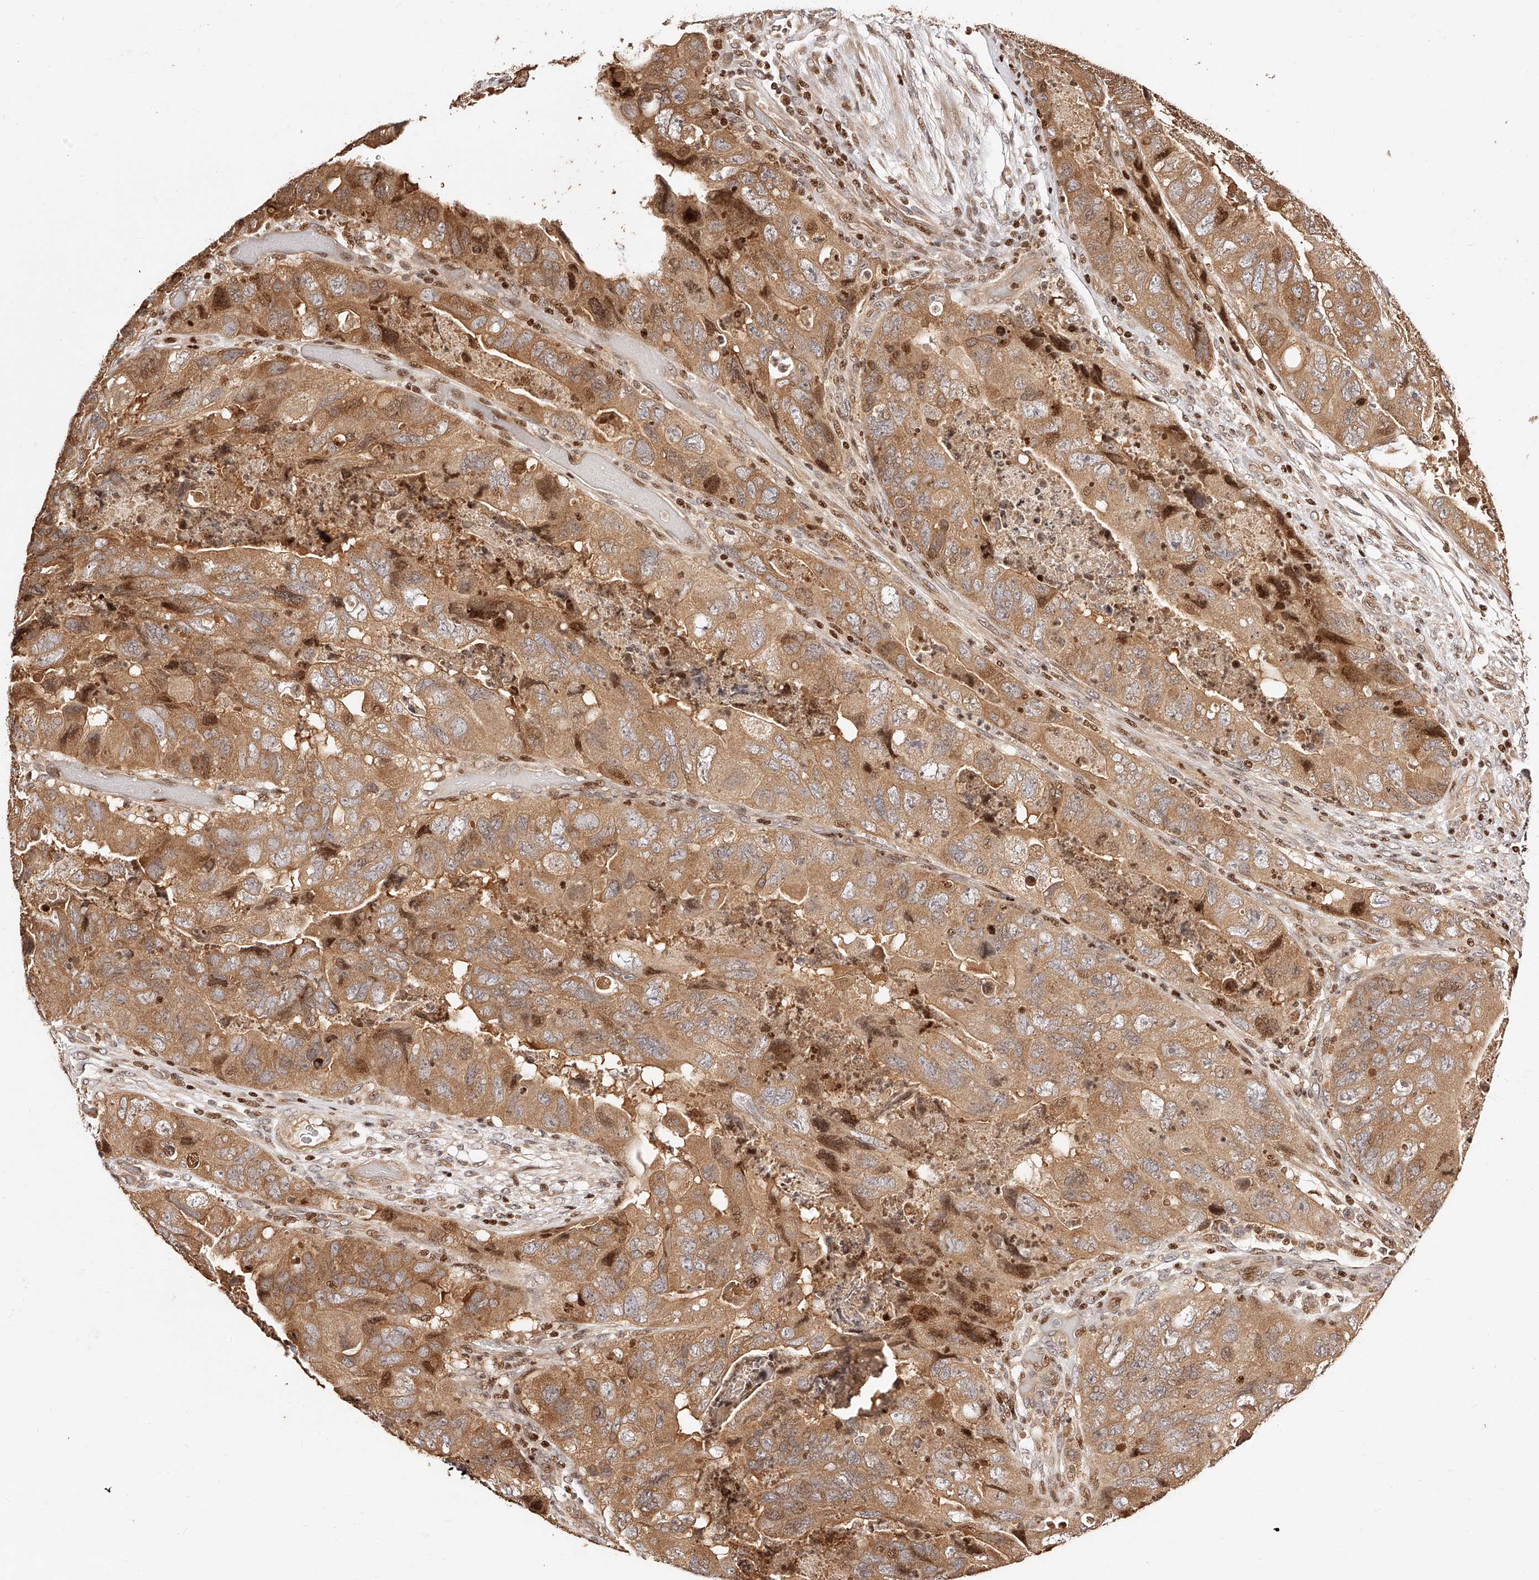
{"staining": {"intensity": "moderate", "quantity": ">75%", "location": "cytoplasmic/membranous"}, "tissue": "colorectal cancer", "cell_type": "Tumor cells", "image_type": "cancer", "snomed": [{"axis": "morphology", "description": "Adenocarcinoma, NOS"}, {"axis": "topography", "description": "Rectum"}], "caption": "This image demonstrates IHC staining of human colorectal adenocarcinoma, with medium moderate cytoplasmic/membranous positivity in approximately >75% of tumor cells.", "gene": "PFDN2", "patient": {"sex": "male", "age": 63}}